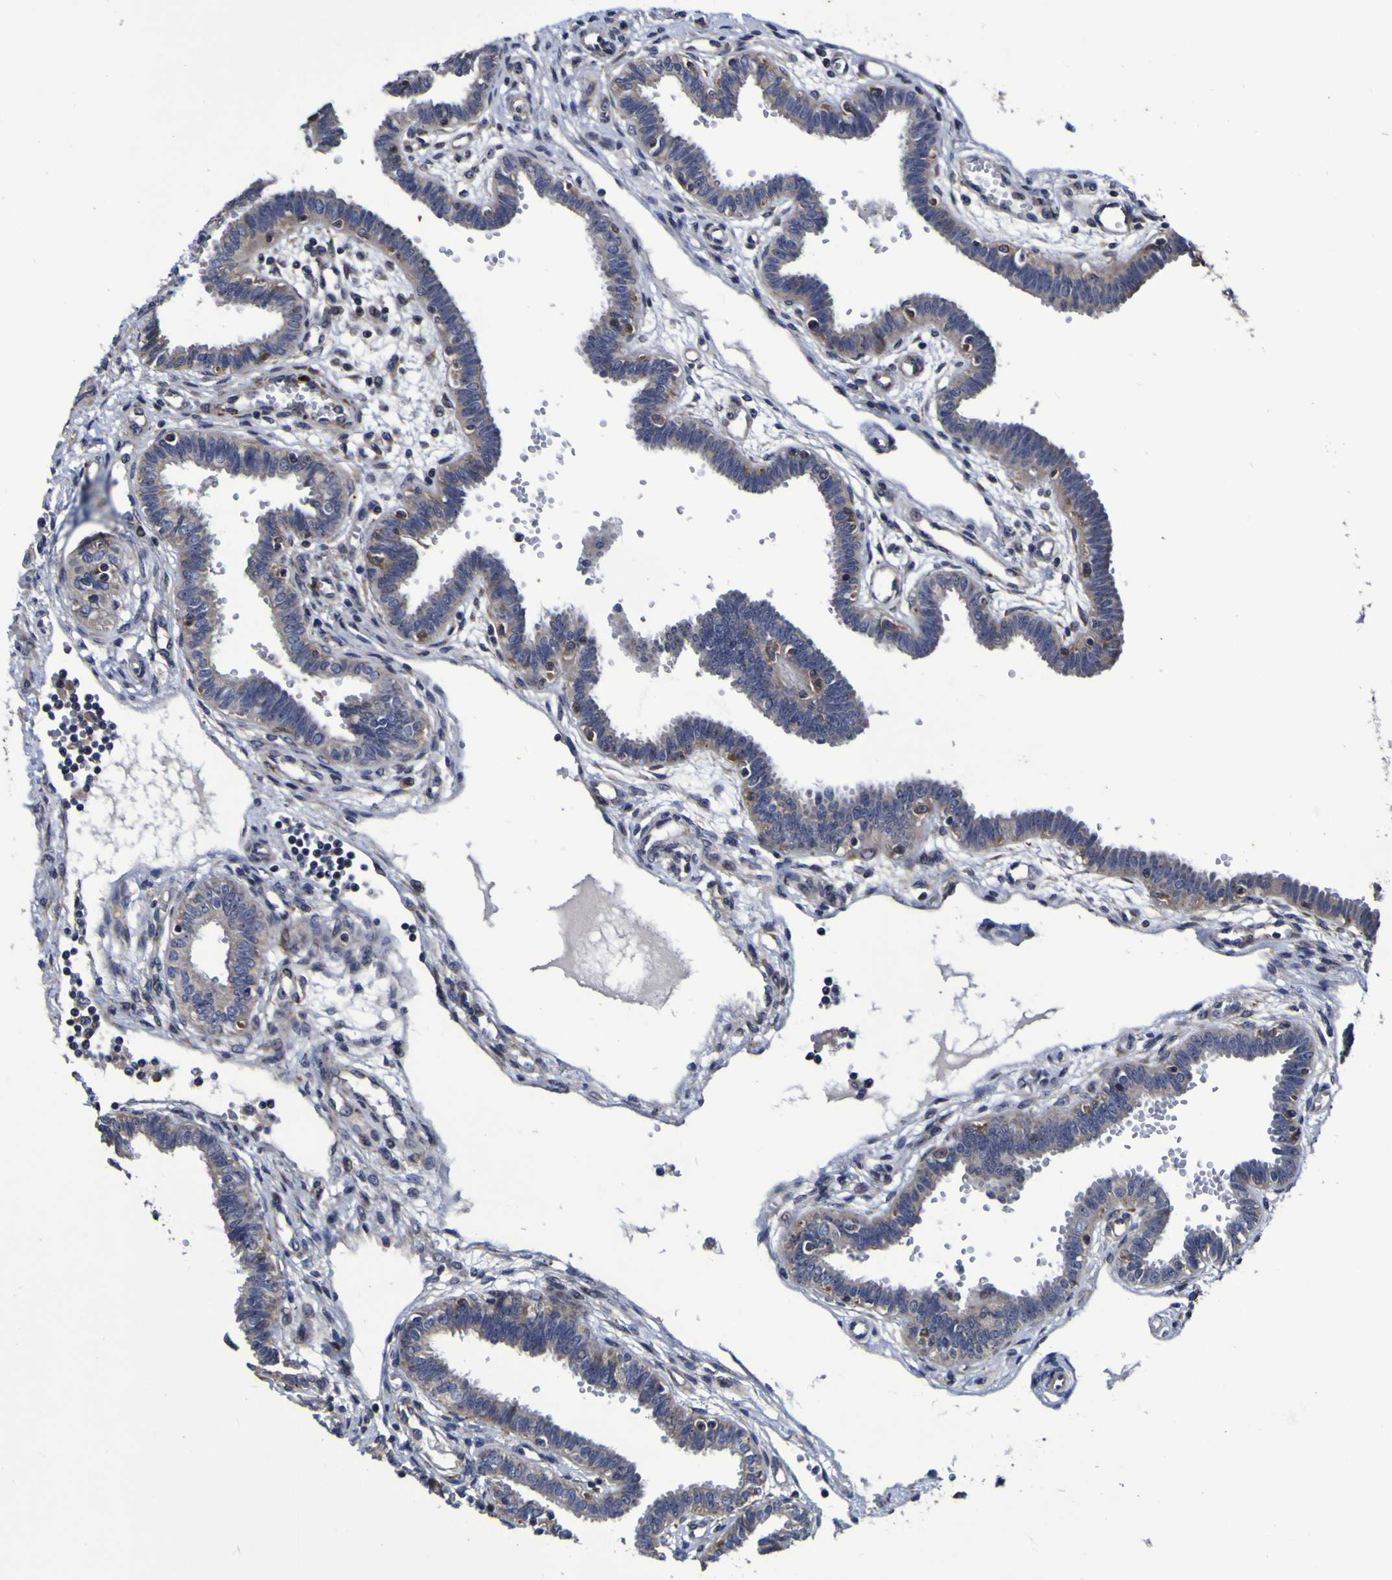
{"staining": {"intensity": "weak", "quantity": "25%-75%", "location": "cytoplasmic/membranous"}, "tissue": "fallopian tube", "cell_type": "Glandular cells", "image_type": "normal", "snomed": [{"axis": "morphology", "description": "Normal tissue, NOS"}, {"axis": "topography", "description": "Fallopian tube"}], "caption": "Weak cytoplasmic/membranous expression for a protein is identified in about 25%-75% of glandular cells of normal fallopian tube using IHC.", "gene": "P3H1", "patient": {"sex": "female", "age": 32}}